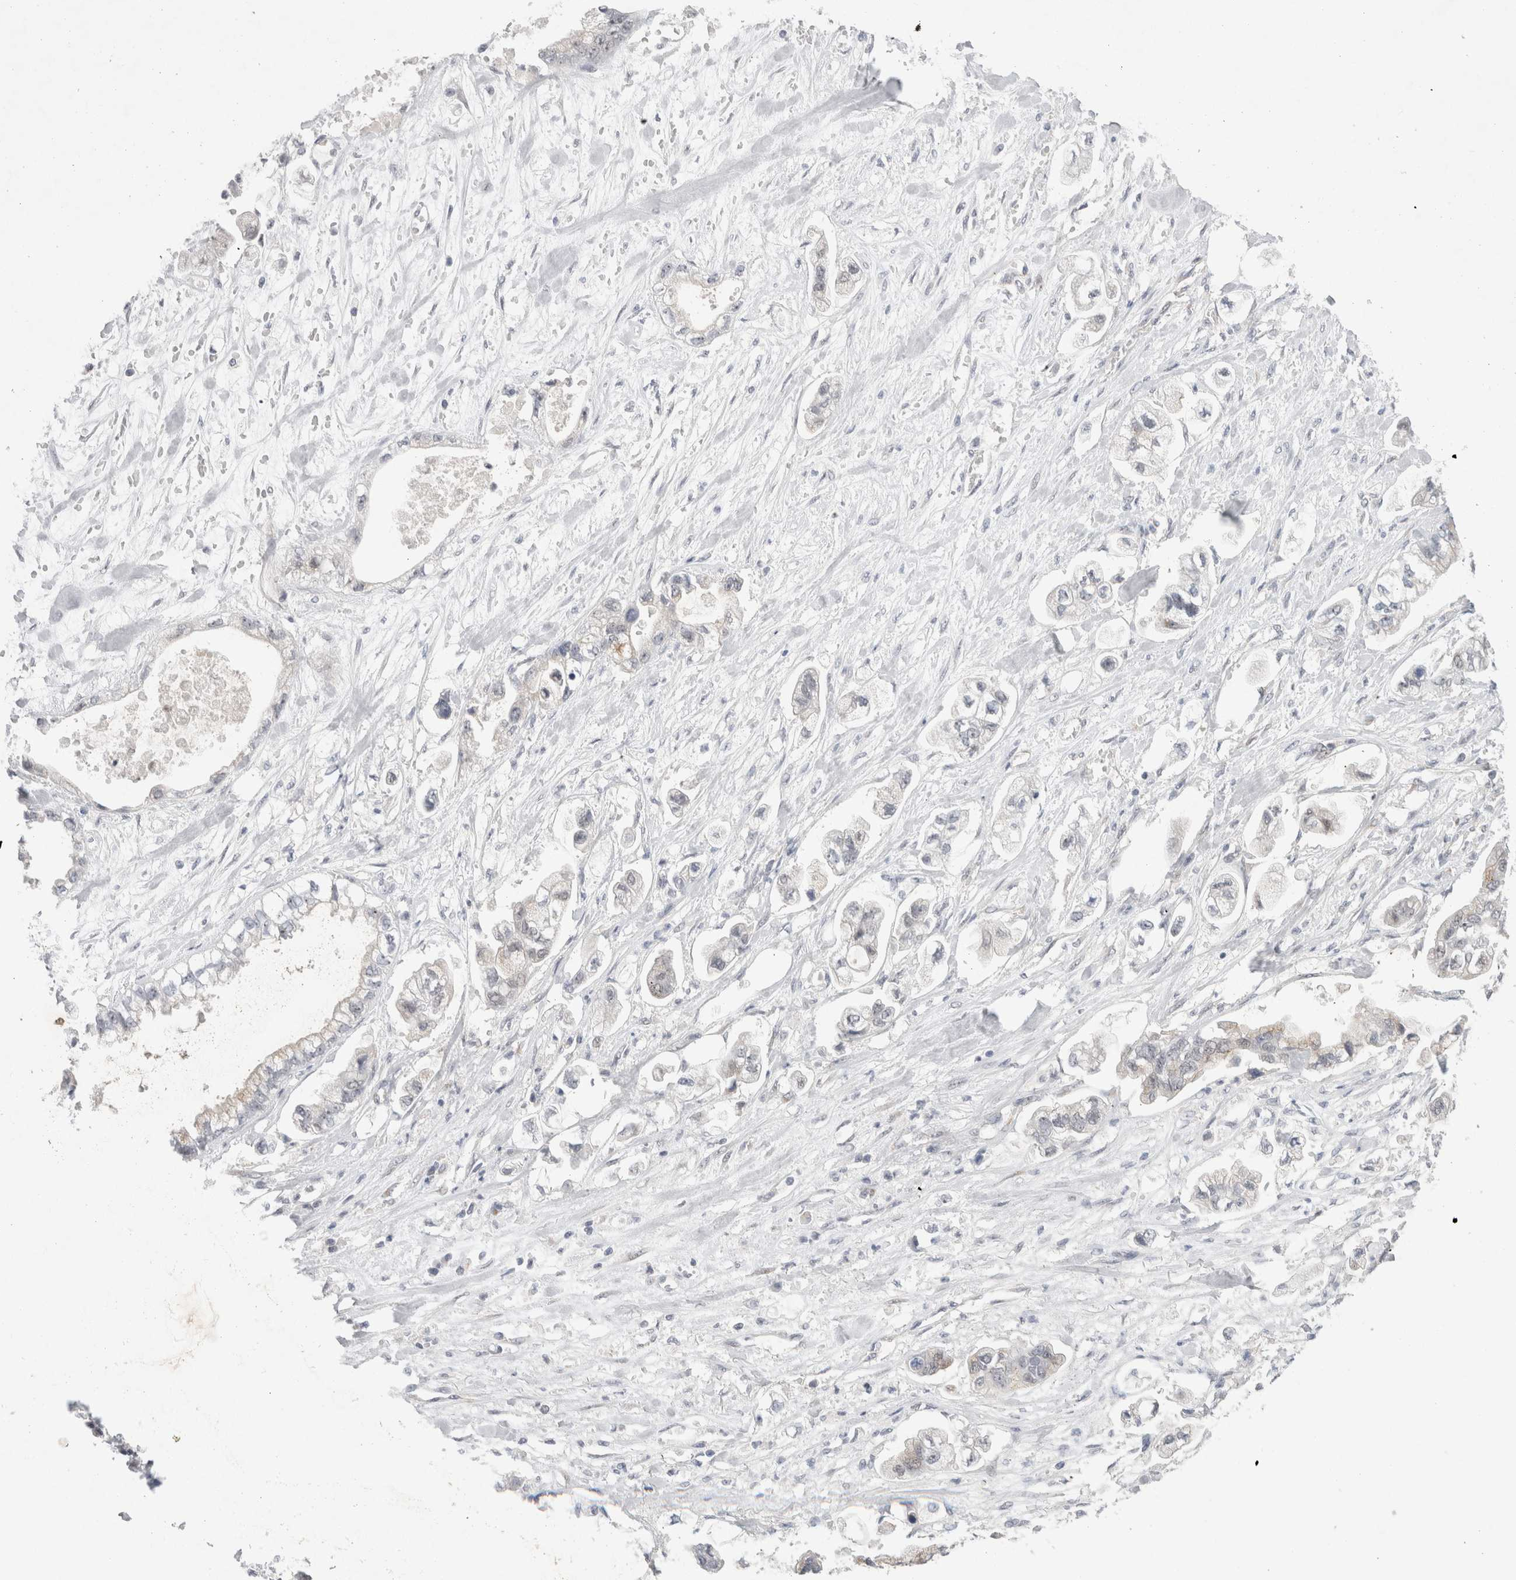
{"staining": {"intensity": "negative", "quantity": "none", "location": "none"}, "tissue": "stomach cancer", "cell_type": "Tumor cells", "image_type": "cancer", "snomed": [{"axis": "morphology", "description": "Normal tissue, NOS"}, {"axis": "morphology", "description": "Adenocarcinoma, NOS"}, {"axis": "topography", "description": "Stomach"}], "caption": "Protein analysis of adenocarcinoma (stomach) displays no significant staining in tumor cells.", "gene": "CERS5", "patient": {"sex": "male", "age": 62}}